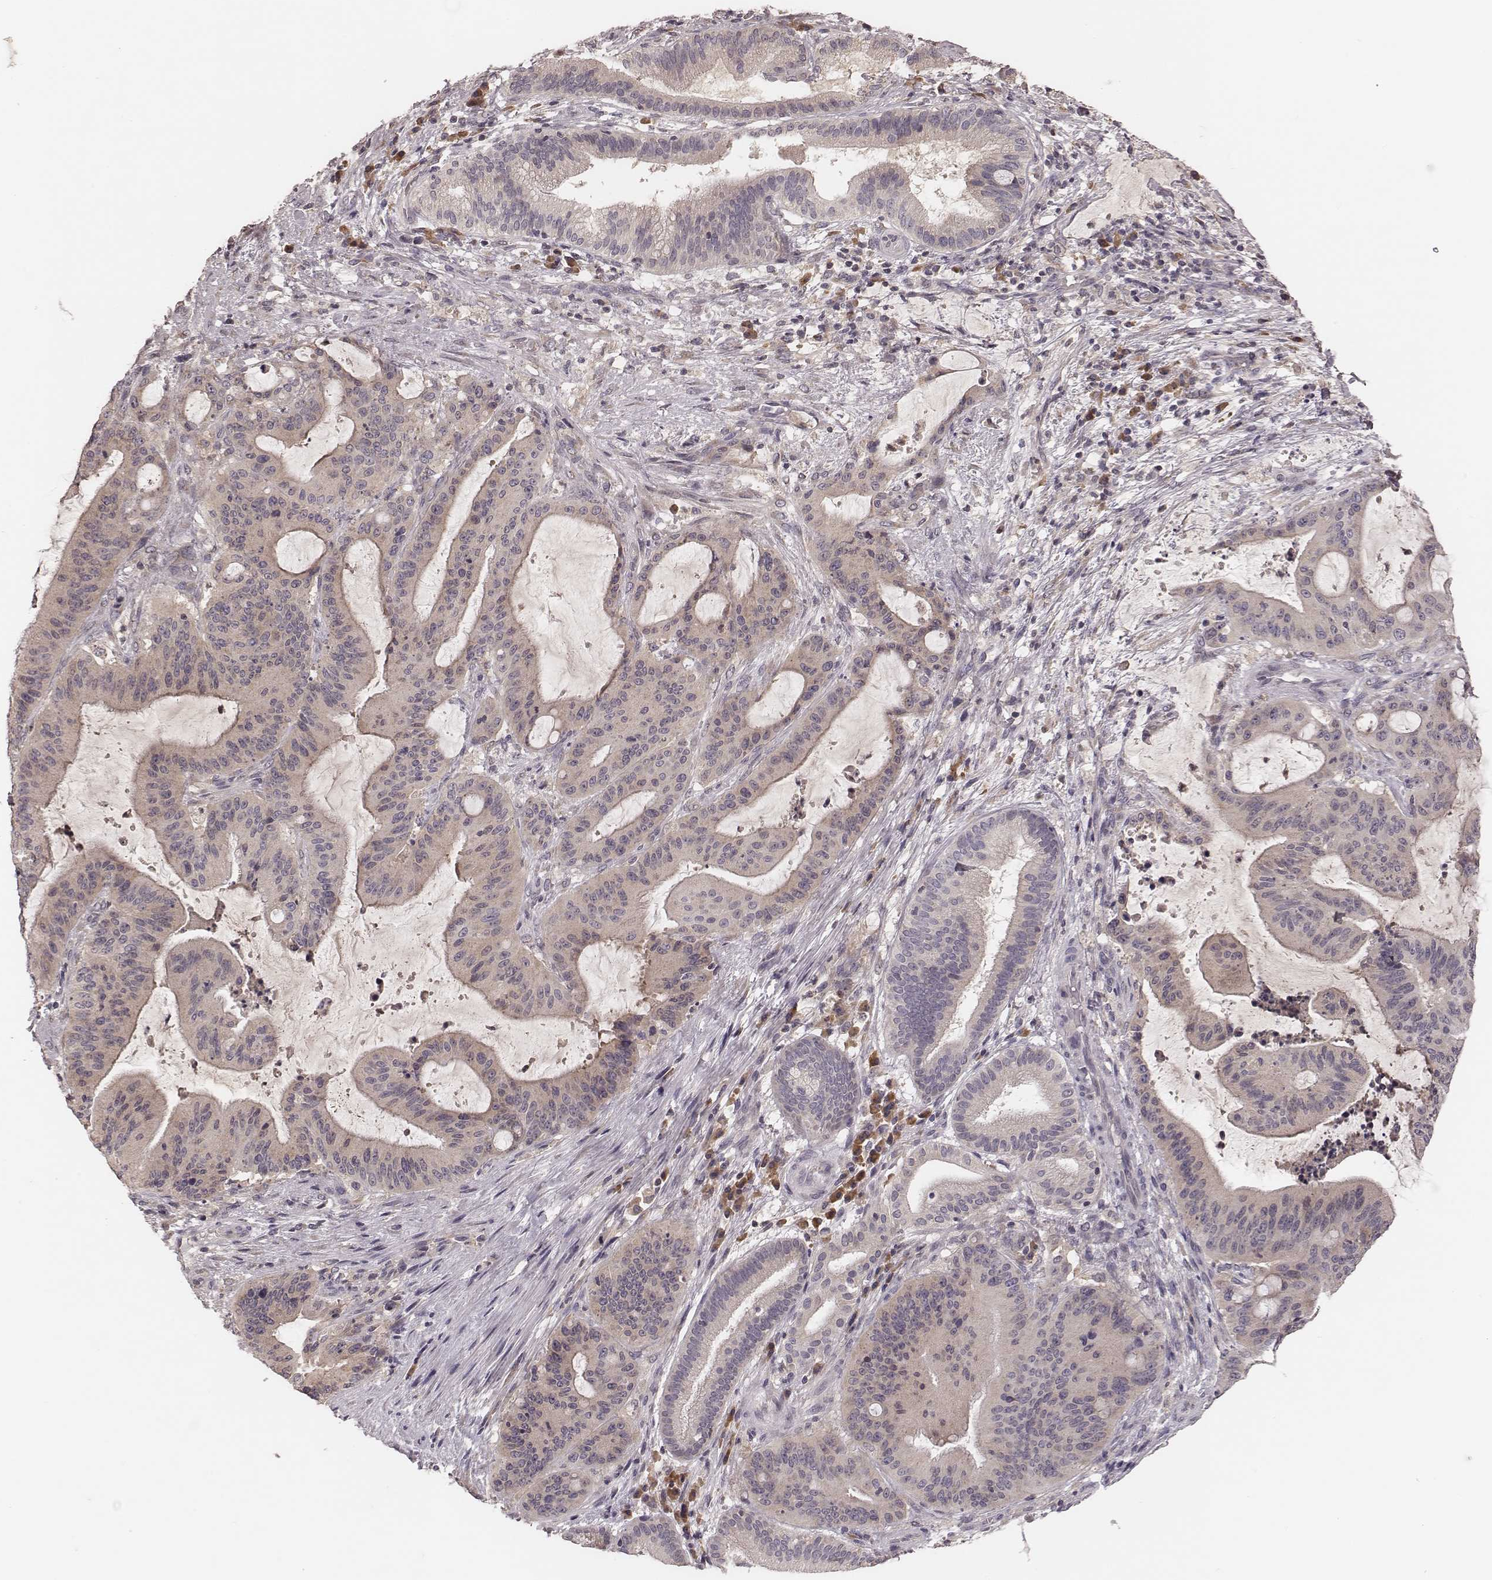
{"staining": {"intensity": "weak", "quantity": ">75%", "location": "cytoplasmic/membranous"}, "tissue": "liver cancer", "cell_type": "Tumor cells", "image_type": "cancer", "snomed": [{"axis": "morphology", "description": "Cholangiocarcinoma"}, {"axis": "topography", "description": "Liver"}], "caption": "Immunohistochemistry of human liver cancer reveals low levels of weak cytoplasmic/membranous staining in about >75% of tumor cells. (DAB (3,3'-diaminobenzidine) IHC, brown staining for protein, blue staining for nuclei).", "gene": "P2RX5", "patient": {"sex": "female", "age": 73}}